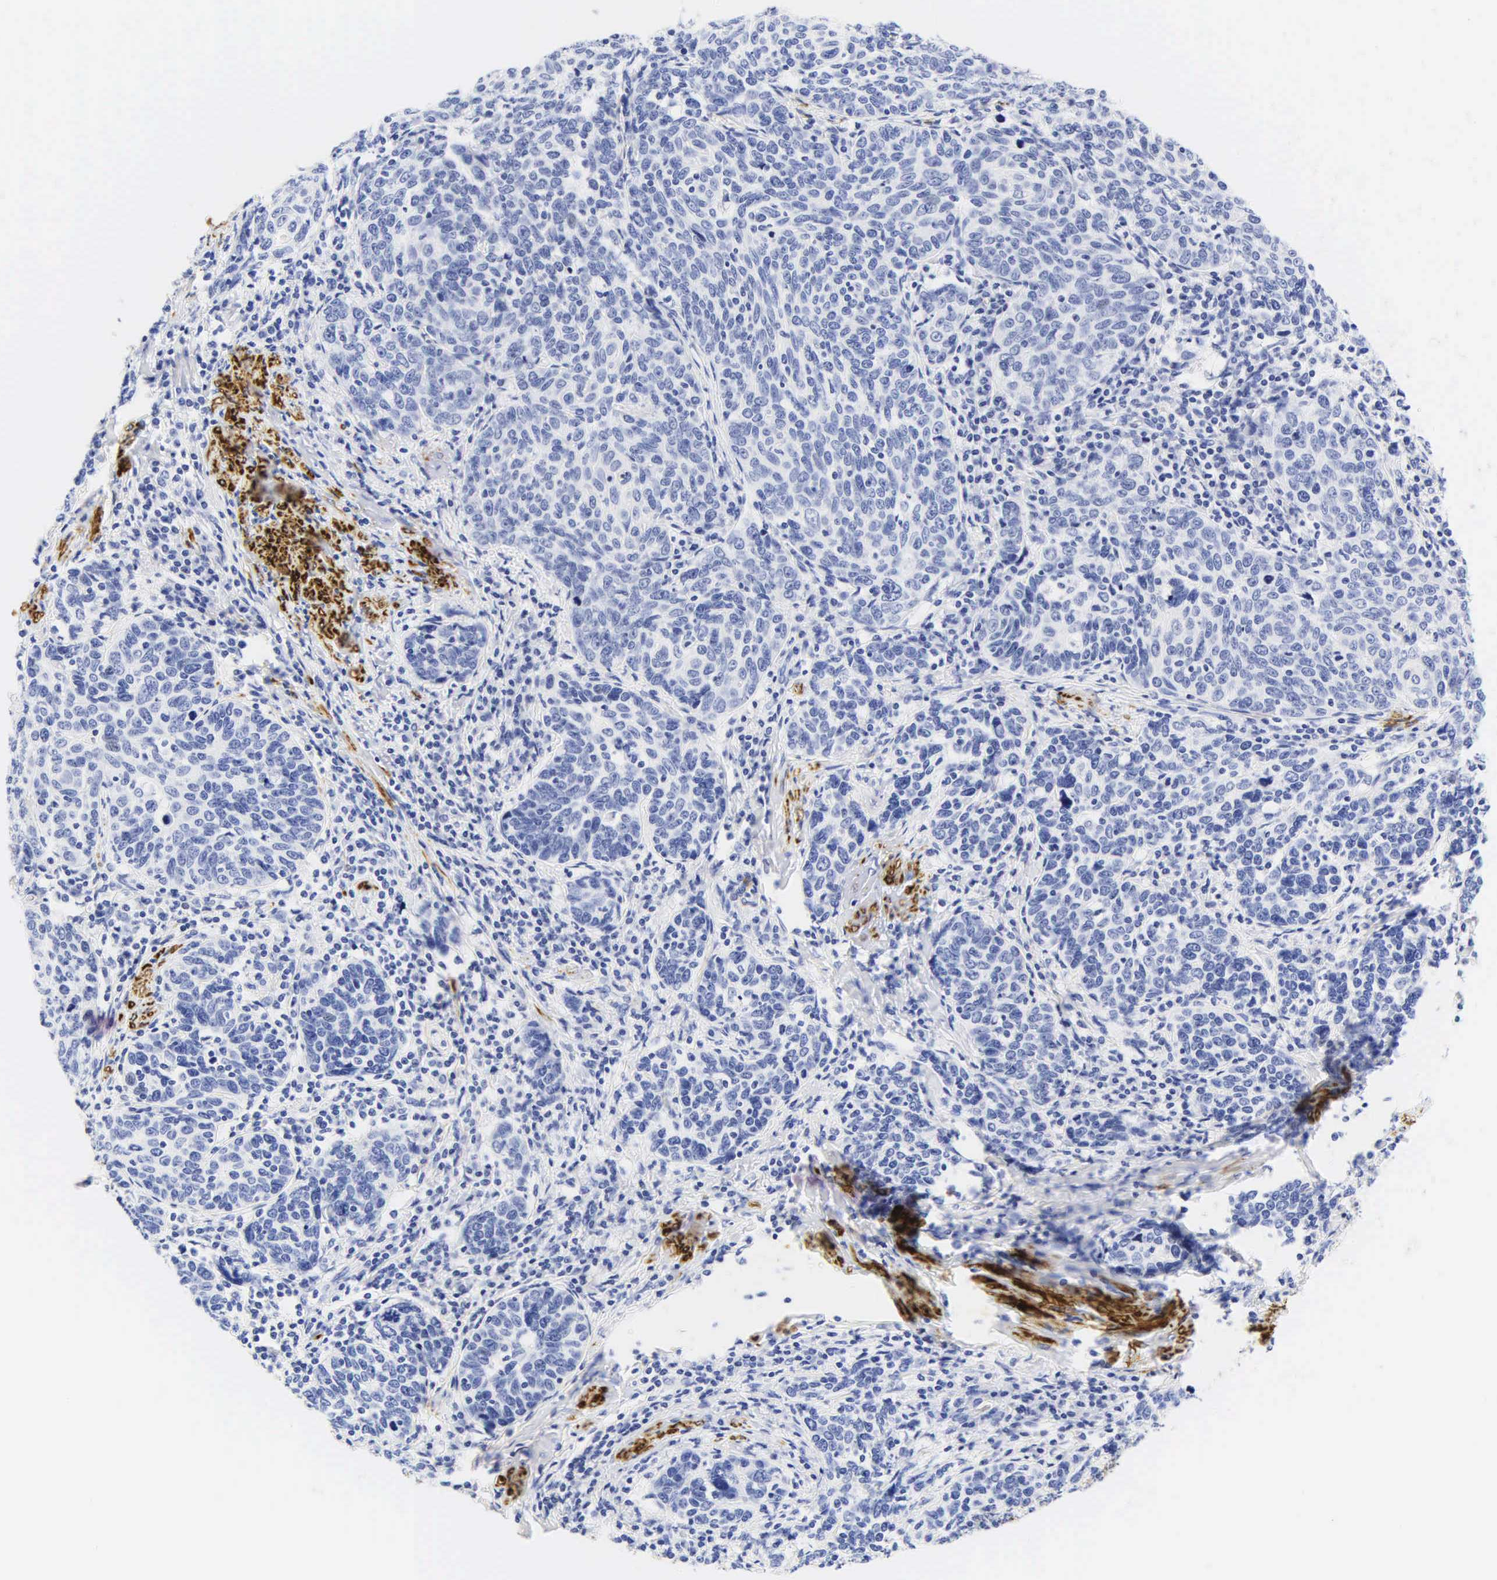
{"staining": {"intensity": "negative", "quantity": "none", "location": "none"}, "tissue": "cervical cancer", "cell_type": "Tumor cells", "image_type": "cancer", "snomed": [{"axis": "morphology", "description": "Squamous cell carcinoma, NOS"}, {"axis": "topography", "description": "Cervix"}], "caption": "A high-resolution micrograph shows immunohistochemistry staining of cervical cancer (squamous cell carcinoma), which displays no significant expression in tumor cells. (DAB immunohistochemistry with hematoxylin counter stain).", "gene": "DES", "patient": {"sex": "female", "age": 41}}